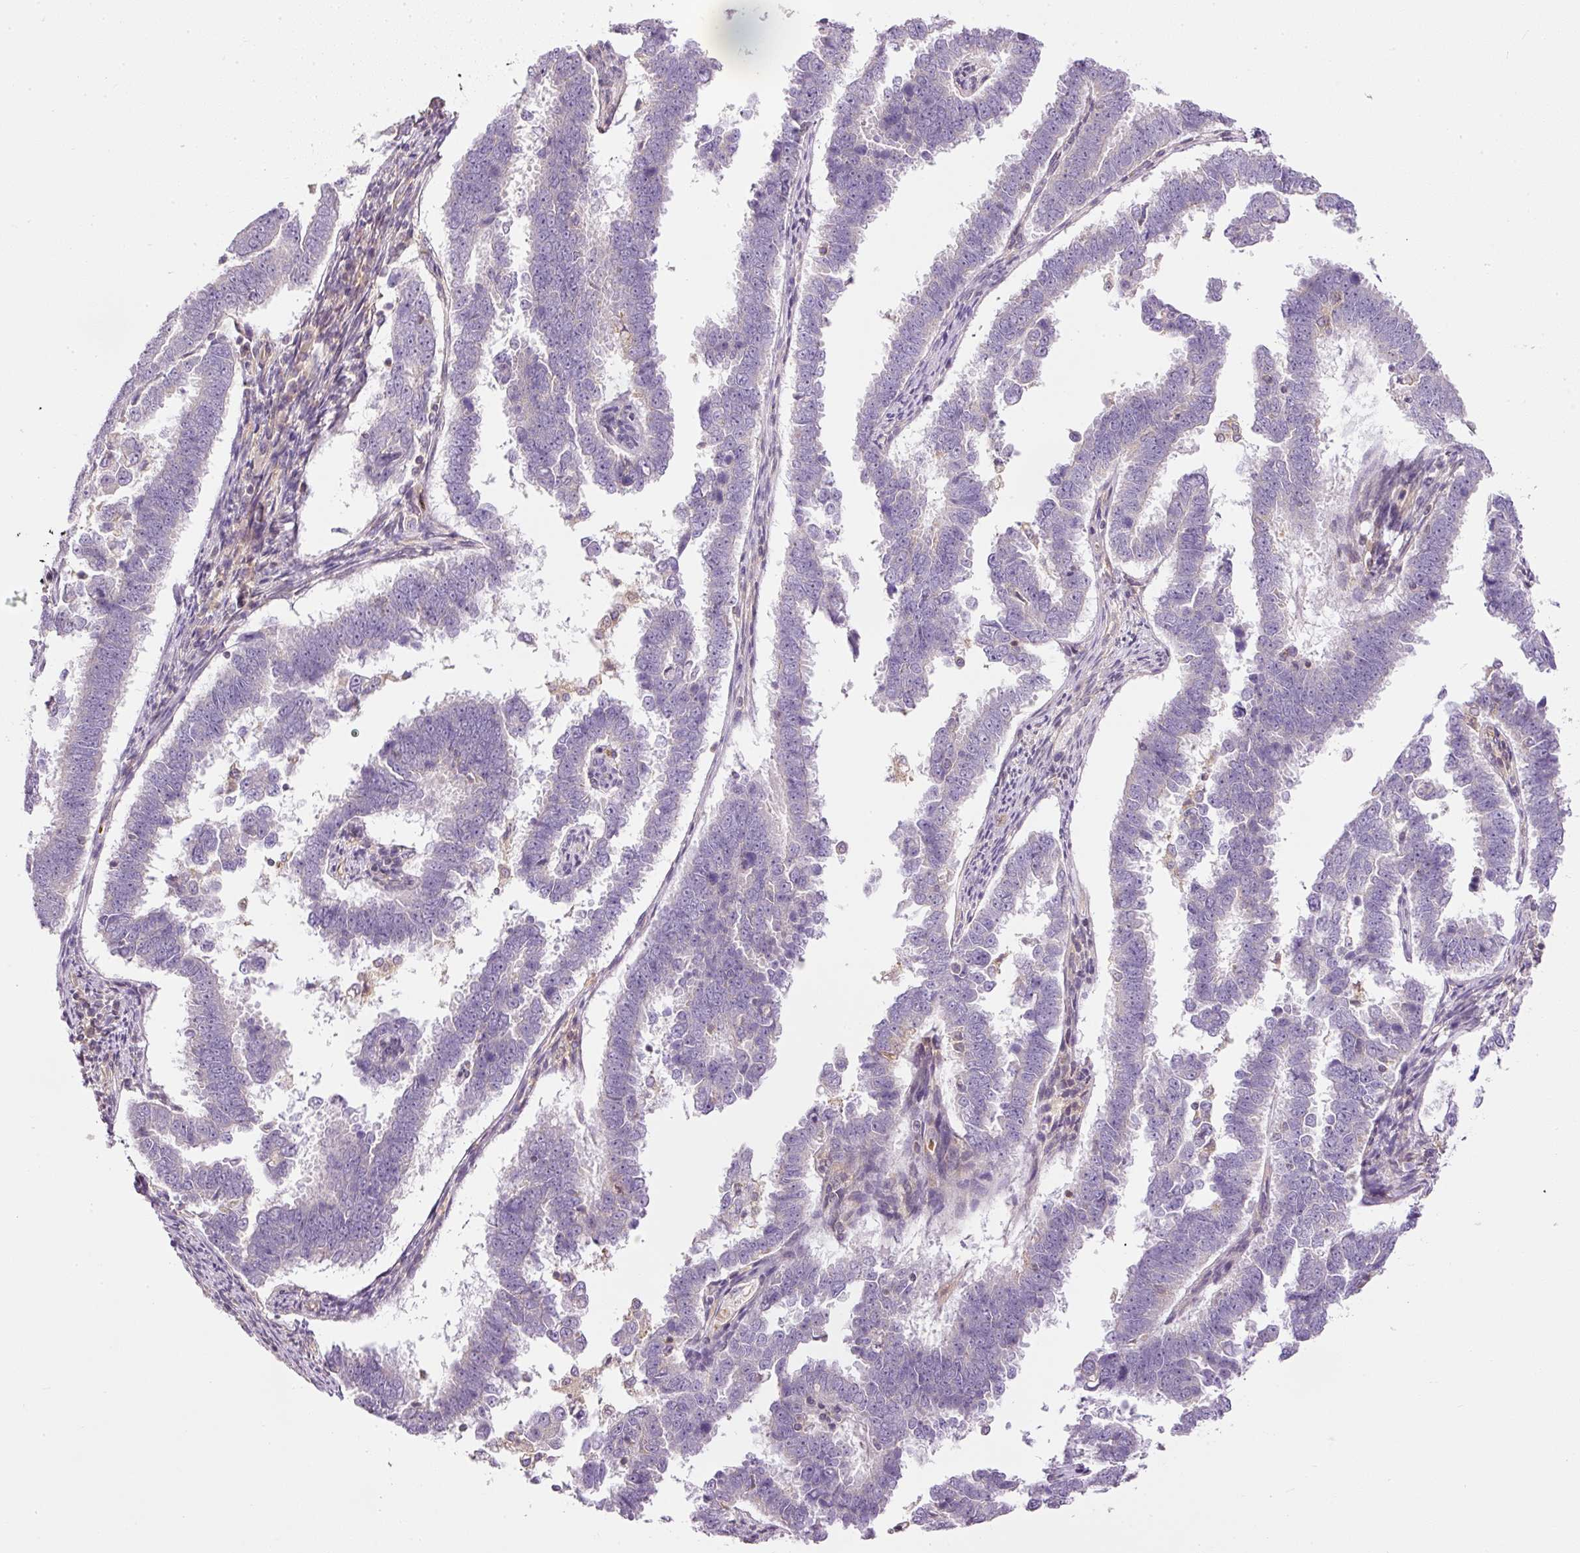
{"staining": {"intensity": "negative", "quantity": "none", "location": "none"}, "tissue": "endometrial cancer", "cell_type": "Tumor cells", "image_type": "cancer", "snomed": [{"axis": "morphology", "description": "Adenocarcinoma, NOS"}, {"axis": "topography", "description": "Endometrium"}], "caption": "This is an IHC photomicrograph of human adenocarcinoma (endometrial). There is no expression in tumor cells.", "gene": "TBC1D2B", "patient": {"sex": "female", "age": 75}}